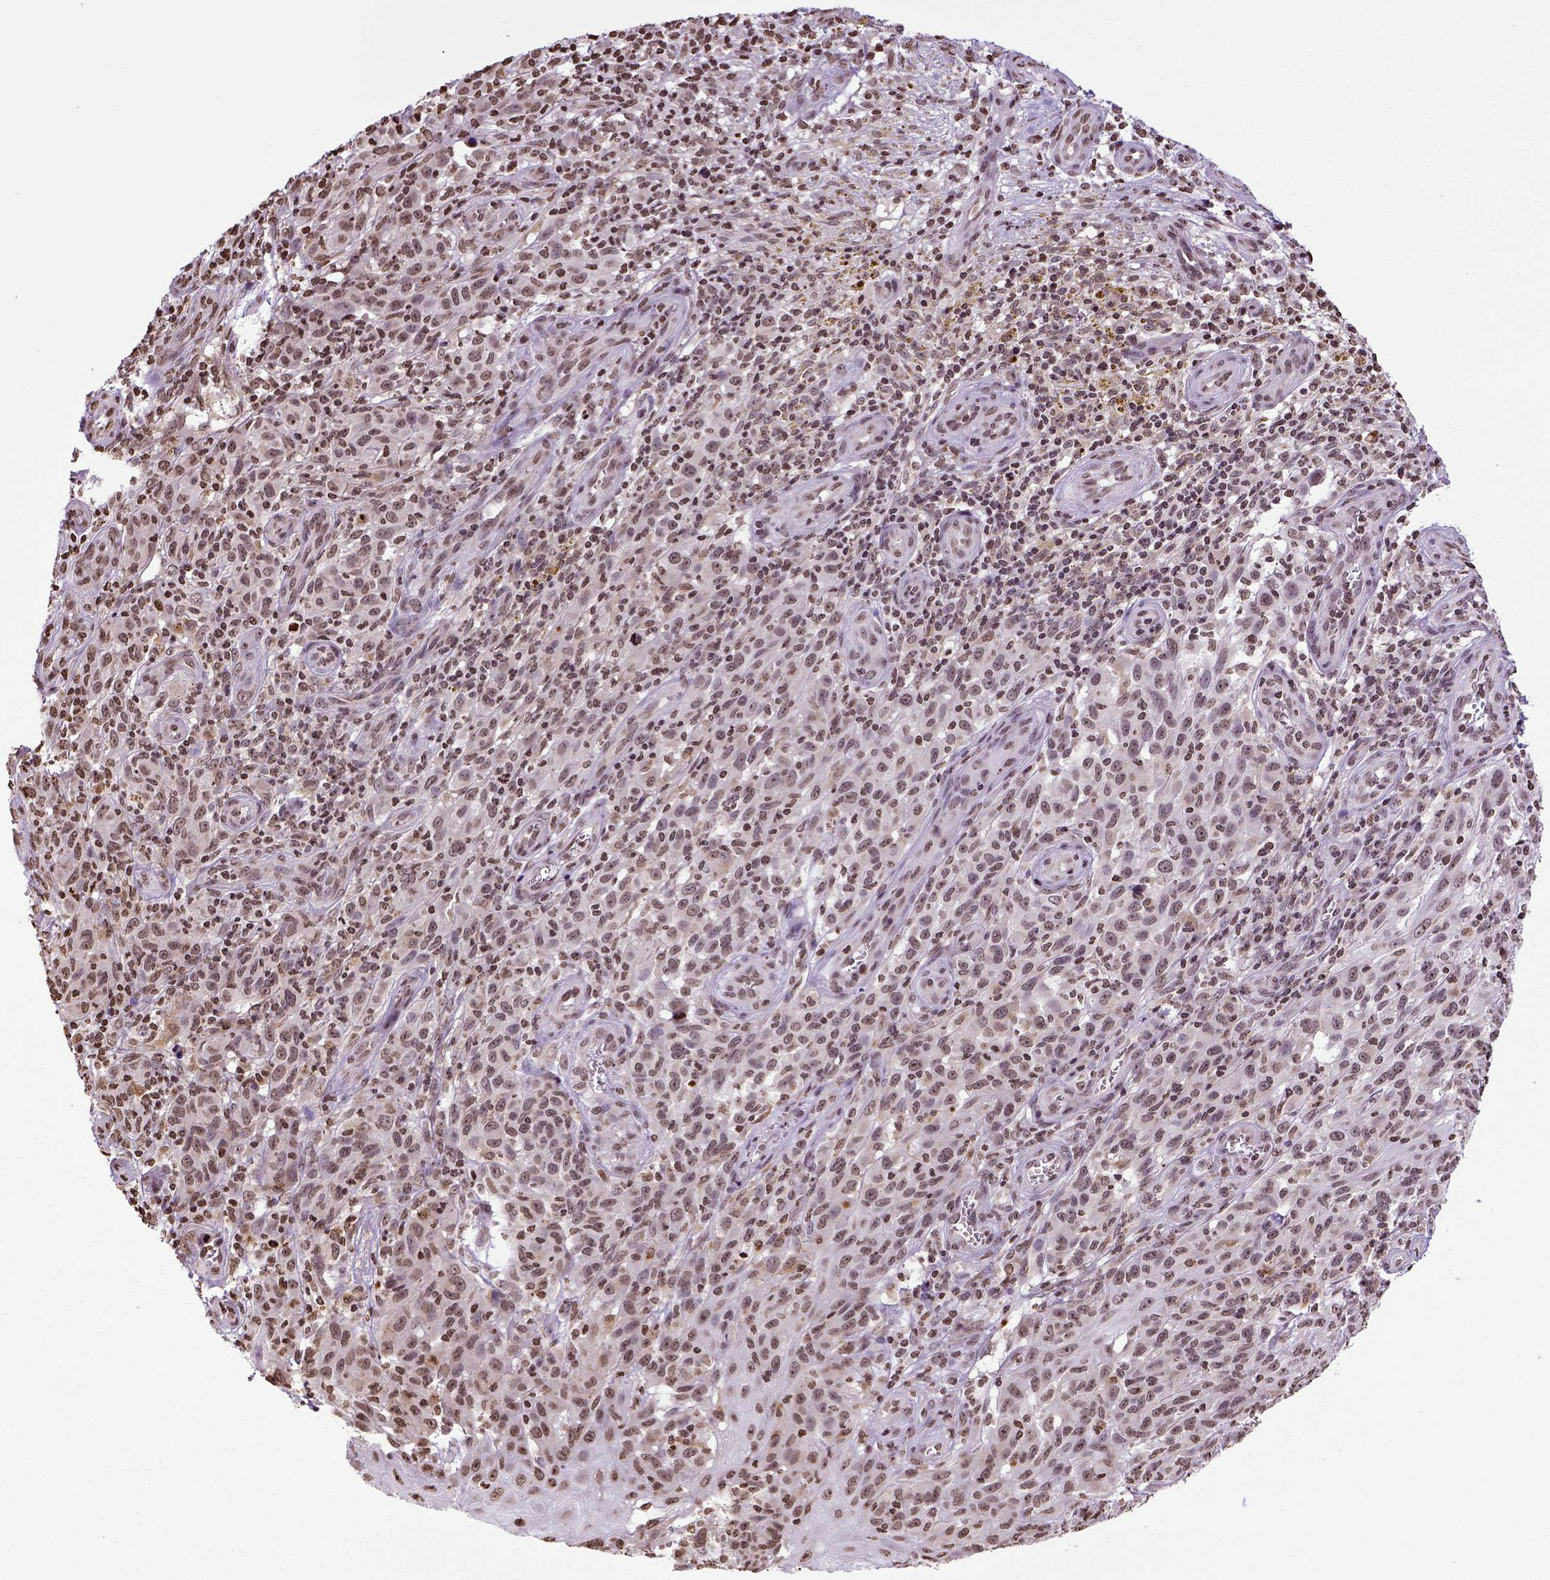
{"staining": {"intensity": "weak", "quantity": ">75%", "location": "nuclear"}, "tissue": "melanoma", "cell_type": "Tumor cells", "image_type": "cancer", "snomed": [{"axis": "morphology", "description": "Malignant melanoma, NOS"}, {"axis": "topography", "description": "Skin"}], "caption": "Tumor cells demonstrate low levels of weak nuclear staining in about >75% of cells in melanoma. (IHC, brightfield microscopy, high magnification).", "gene": "ZNF75D", "patient": {"sex": "female", "age": 53}}